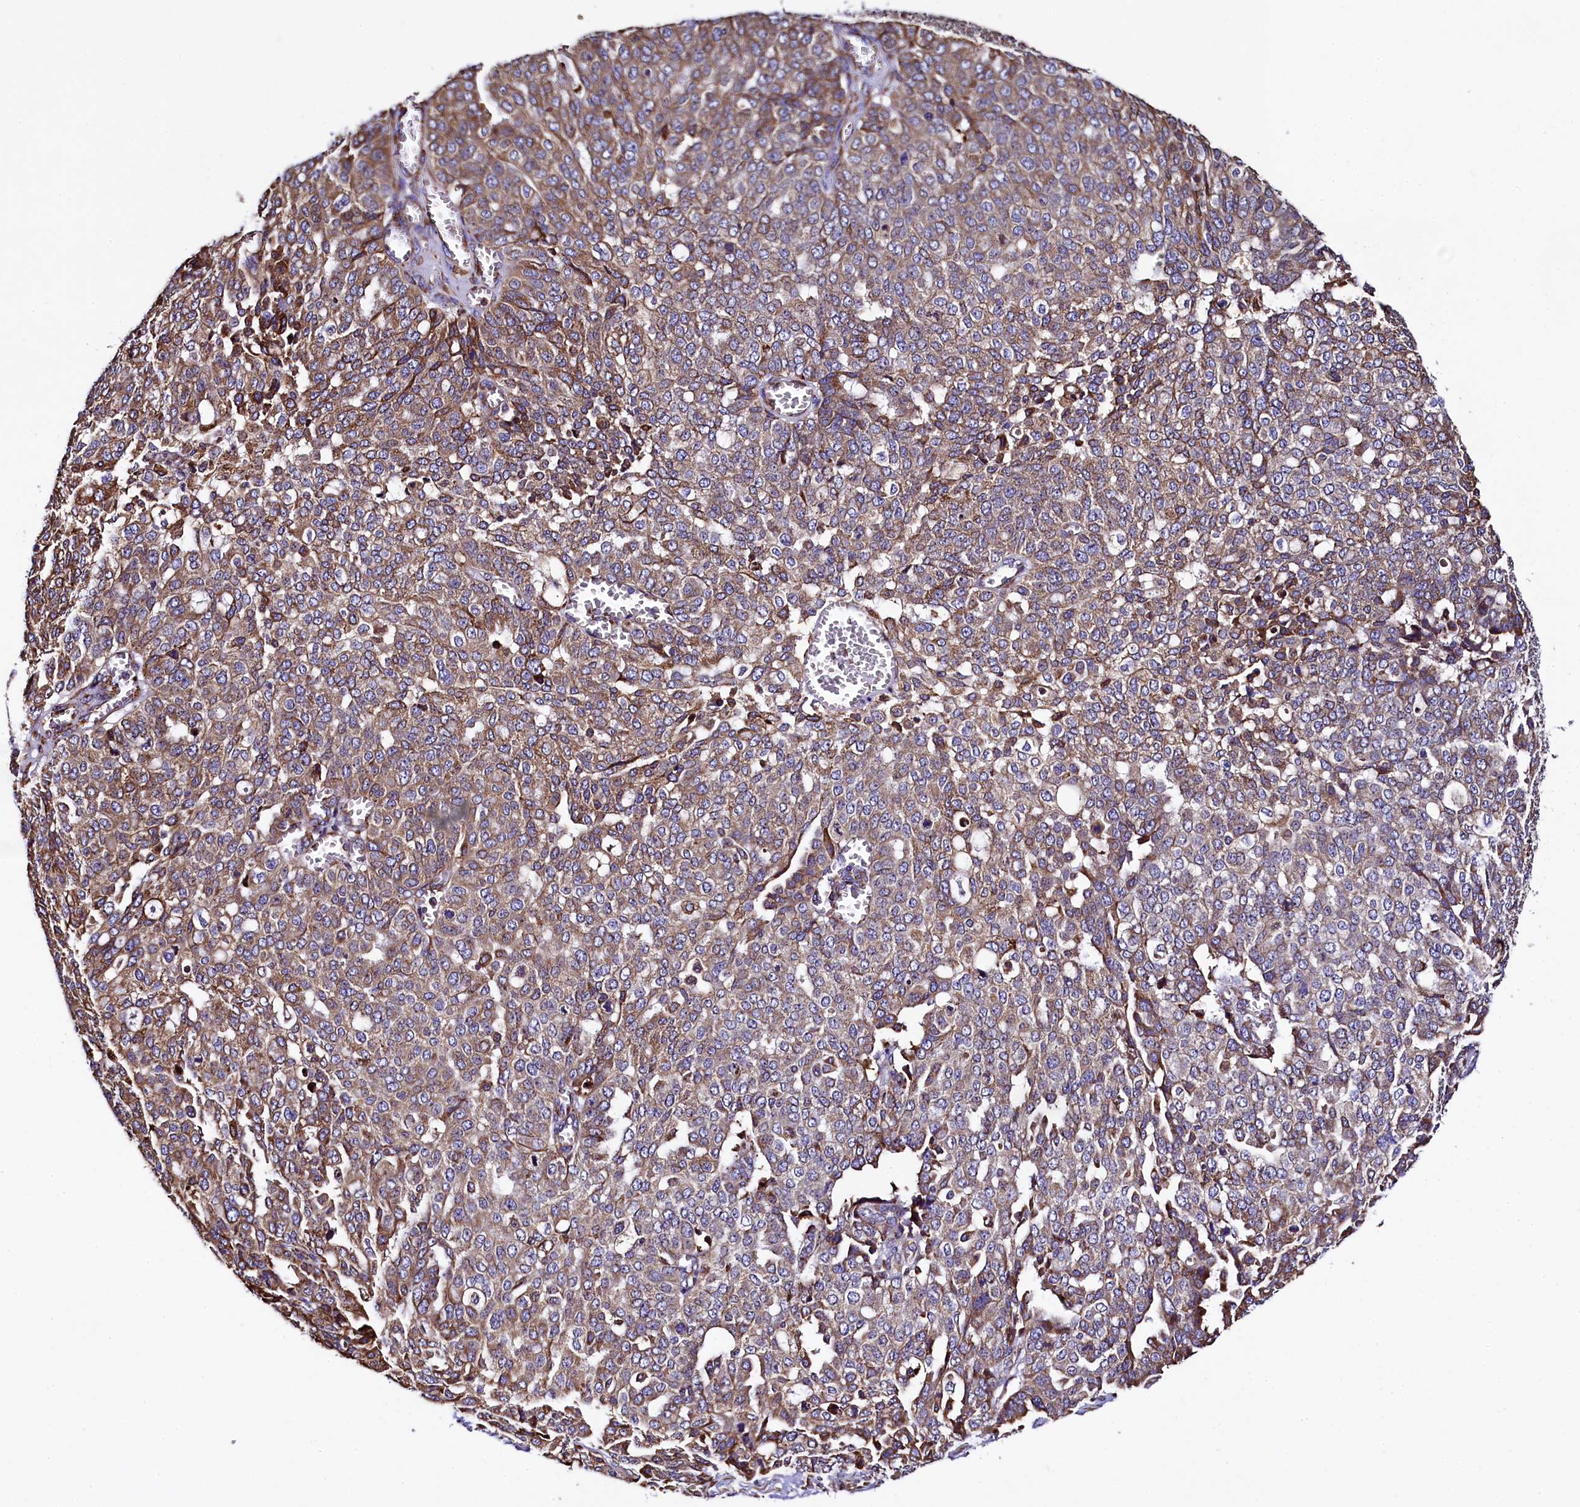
{"staining": {"intensity": "moderate", "quantity": ">75%", "location": "cytoplasmic/membranous"}, "tissue": "ovarian cancer", "cell_type": "Tumor cells", "image_type": "cancer", "snomed": [{"axis": "morphology", "description": "Cystadenocarcinoma, serous, NOS"}, {"axis": "topography", "description": "Soft tissue"}, {"axis": "topography", "description": "Ovary"}], "caption": "This is a photomicrograph of immunohistochemistry staining of serous cystadenocarcinoma (ovarian), which shows moderate expression in the cytoplasmic/membranous of tumor cells.", "gene": "CAPS2", "patient": {"sex": "female", "age": 57}}